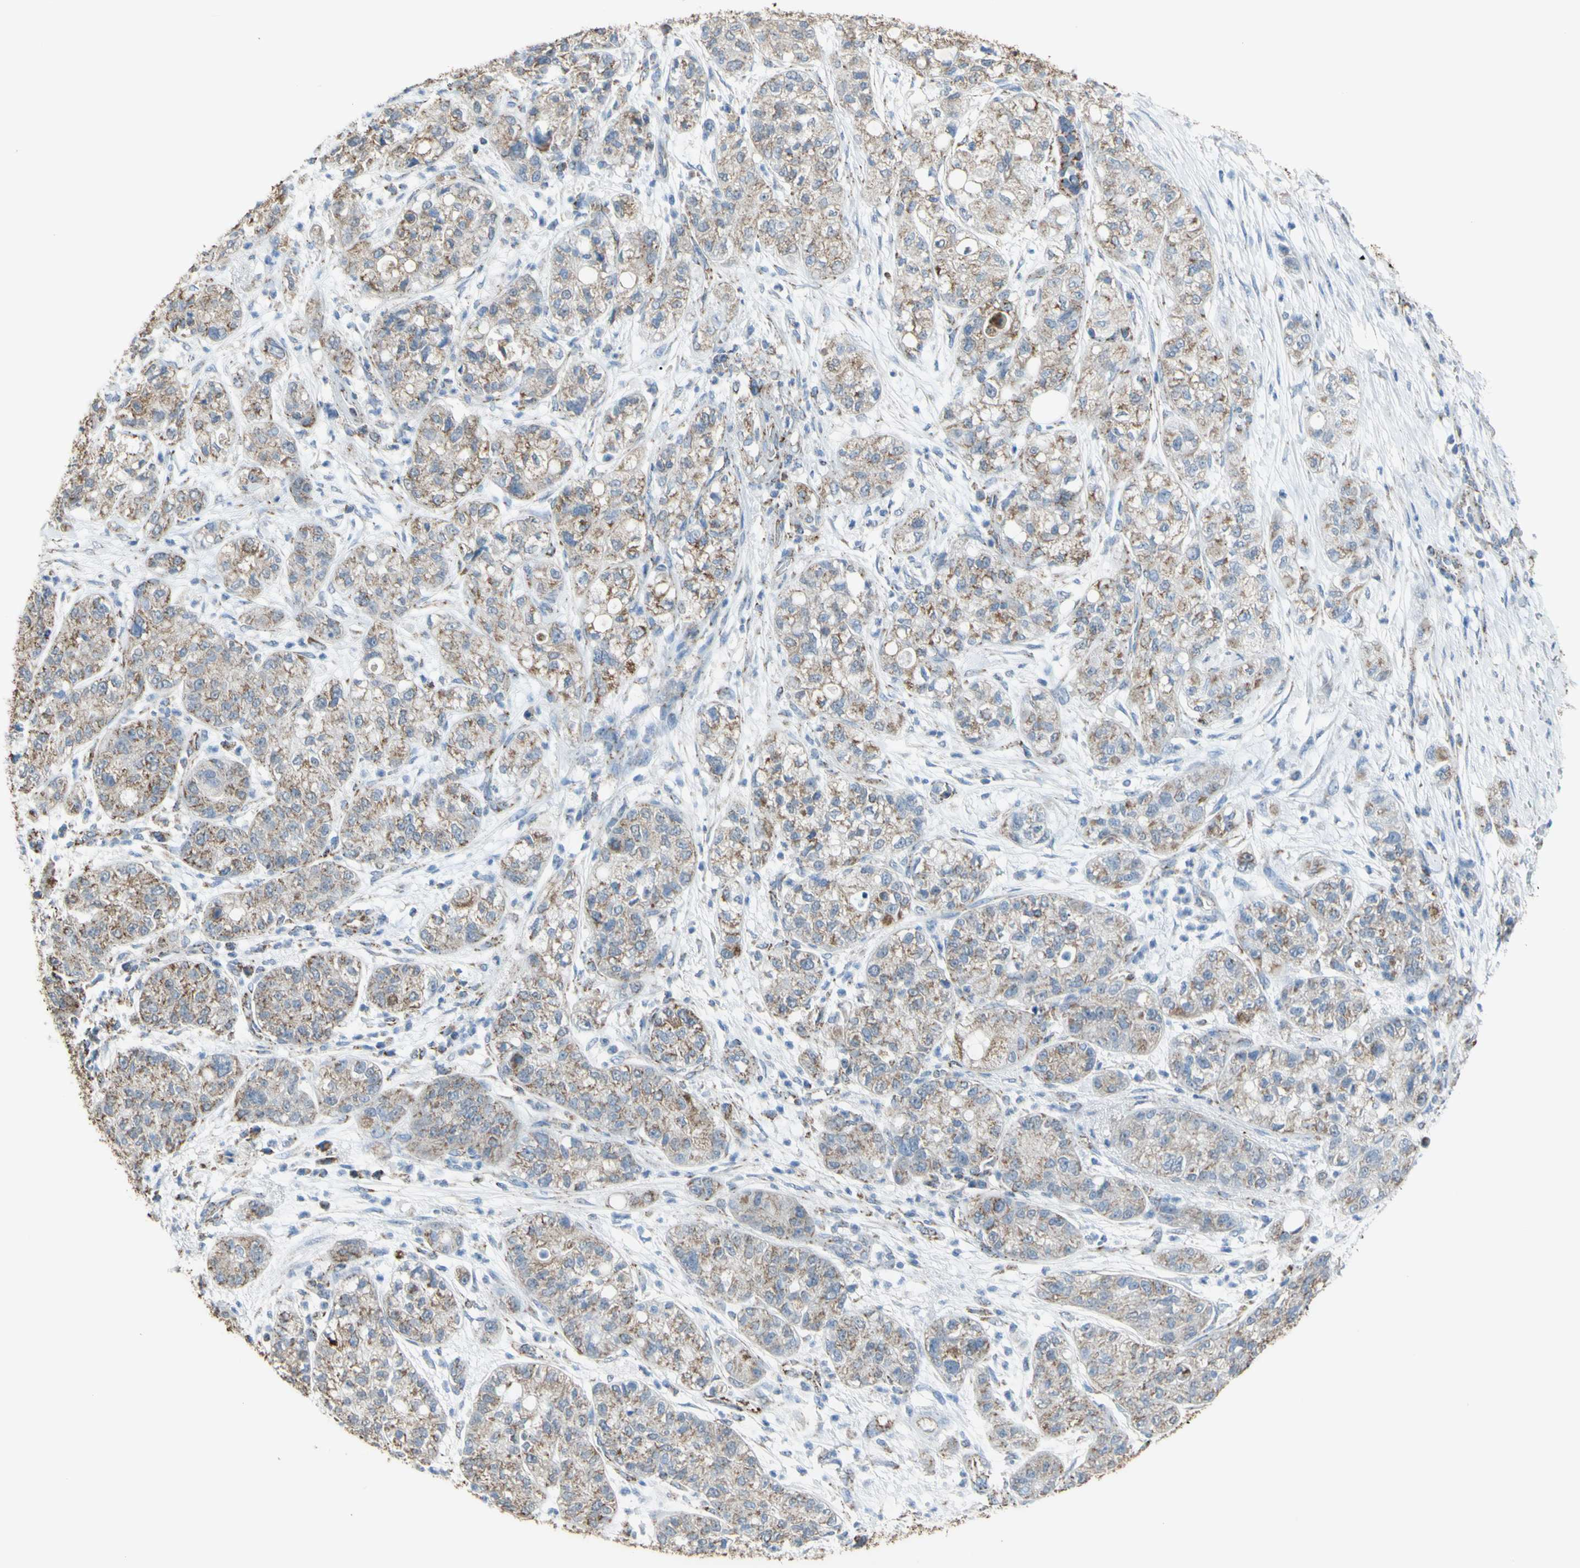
{"staining": {"intensity": "weak", "quantity": ">75%", "location": "cytoplasmic/membranous"}, "tissue": "pancreatic cancer", "cell_type": "Tumor cells", "image_type": "cancer", "snomed": [{"axis": "morphology", "description": "Adenocarcinoma, NOS"}, {"axis": "topography", "description": "Pancreas"}], "caption": "Pancreatic adenocarcinoma stained with DAB immunohistochemistry (IHC) displays low levels of weak cytoplasmic/membranous expression in about >75% of tumor cells.", "gene": "CMKLR2", "patient": {"sex": "female", "age": 78}}